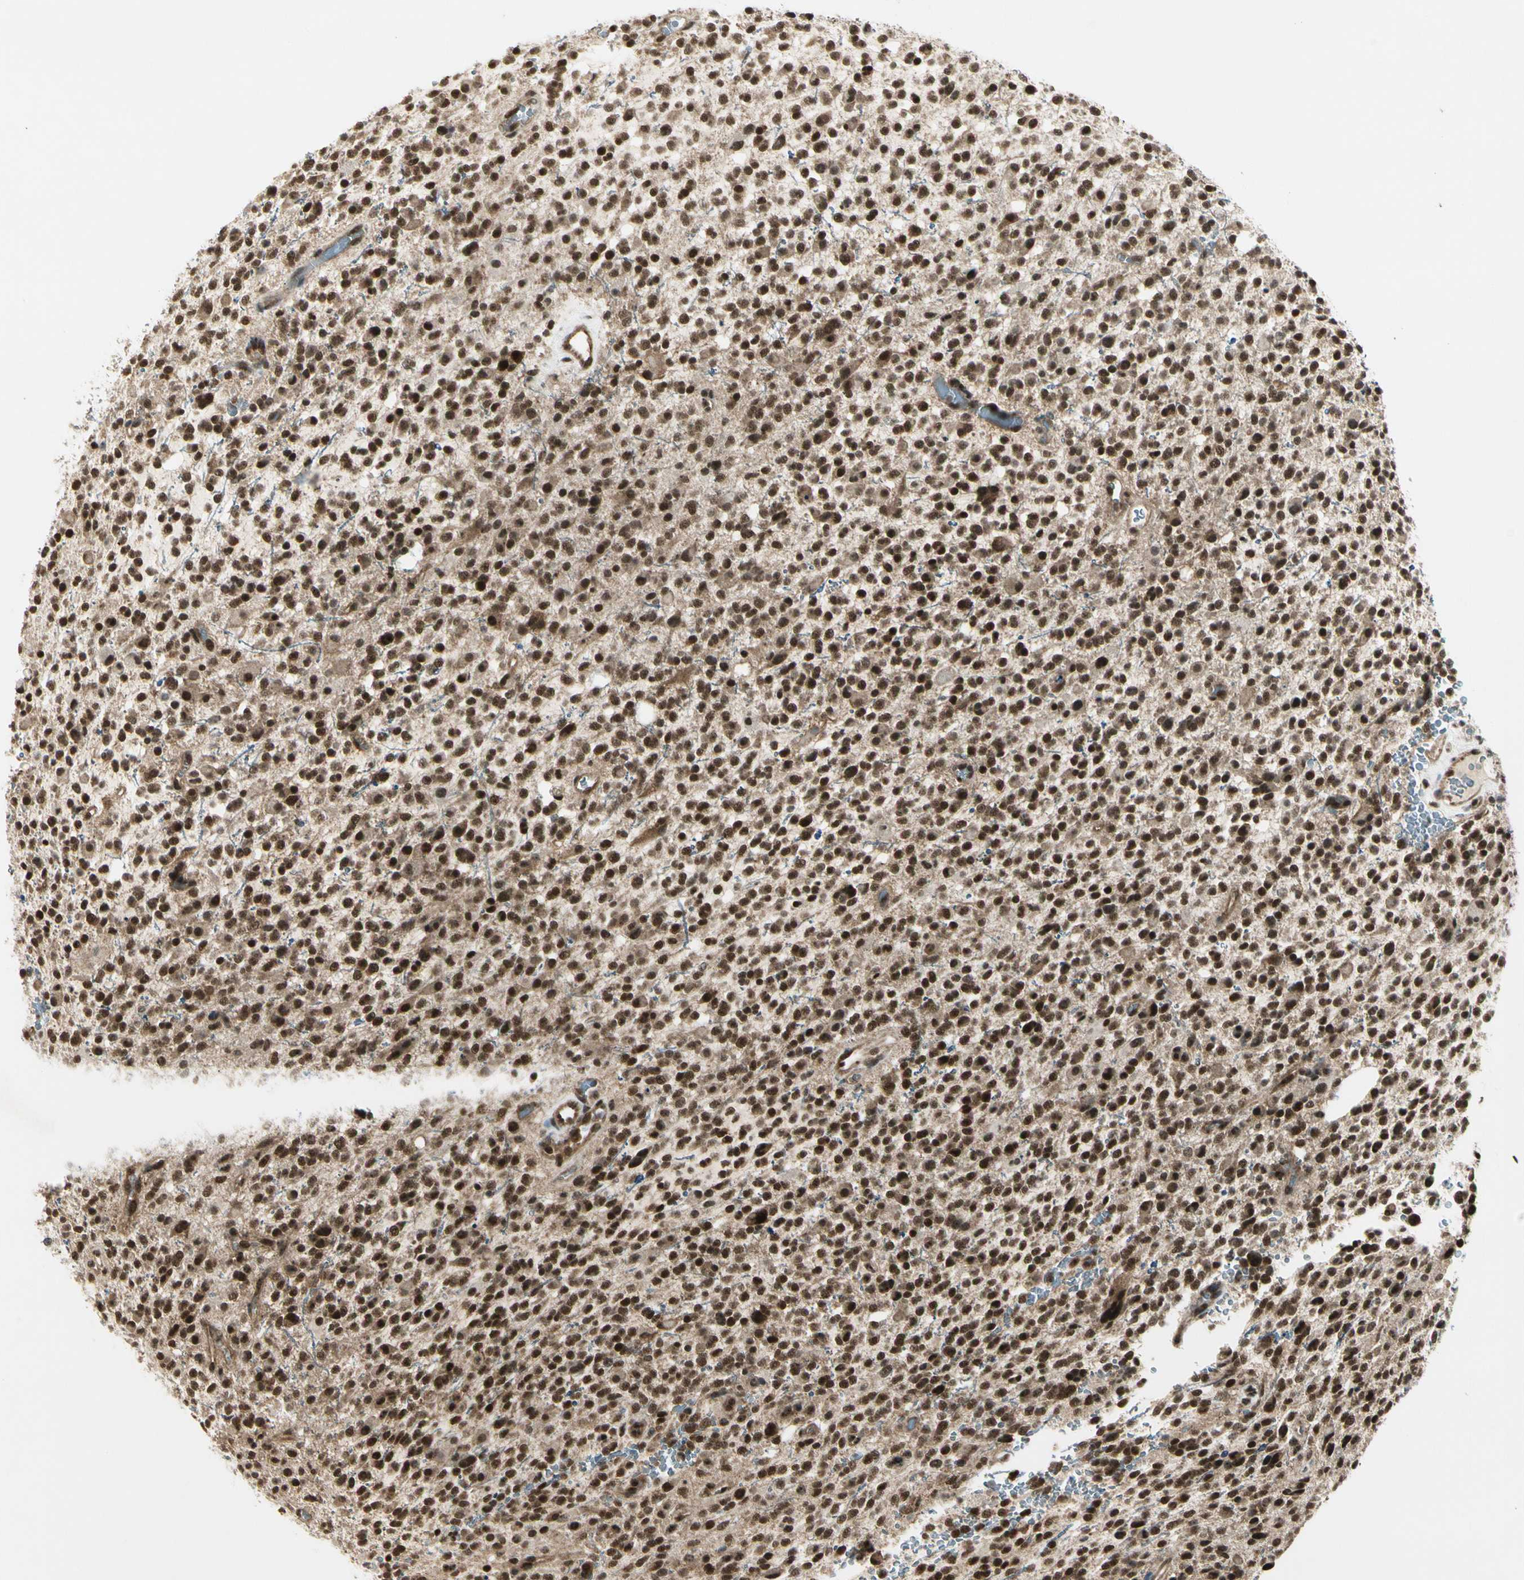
{"staining": {"intensity": "moderate", "quantity": ">75%", "location": "cytoplasmic/membranous,nuclear"}, "tissue": "glioma", "cell_type": "Tumor cells", "image_type": "cancer", "snomed": [{"axis": "morphology", "description": "Glioma, malignant, High grade"}, {"axis": "topography", "description": "Brain"}], "caption": "An immunohistochemistry micrograph of neoplastic tissue is shown. Protein staining in brown shows moderate cytoplasmic/membranous and nuclear positivity in malignant glioma (high-grade) within tumor cells. Using DAB (brown) and hematoxylin (blue) stains, captured at high magnification using brightfield microscopy.", "gene": "SMN2", "patient": {"sex": "male", "age": 48}}